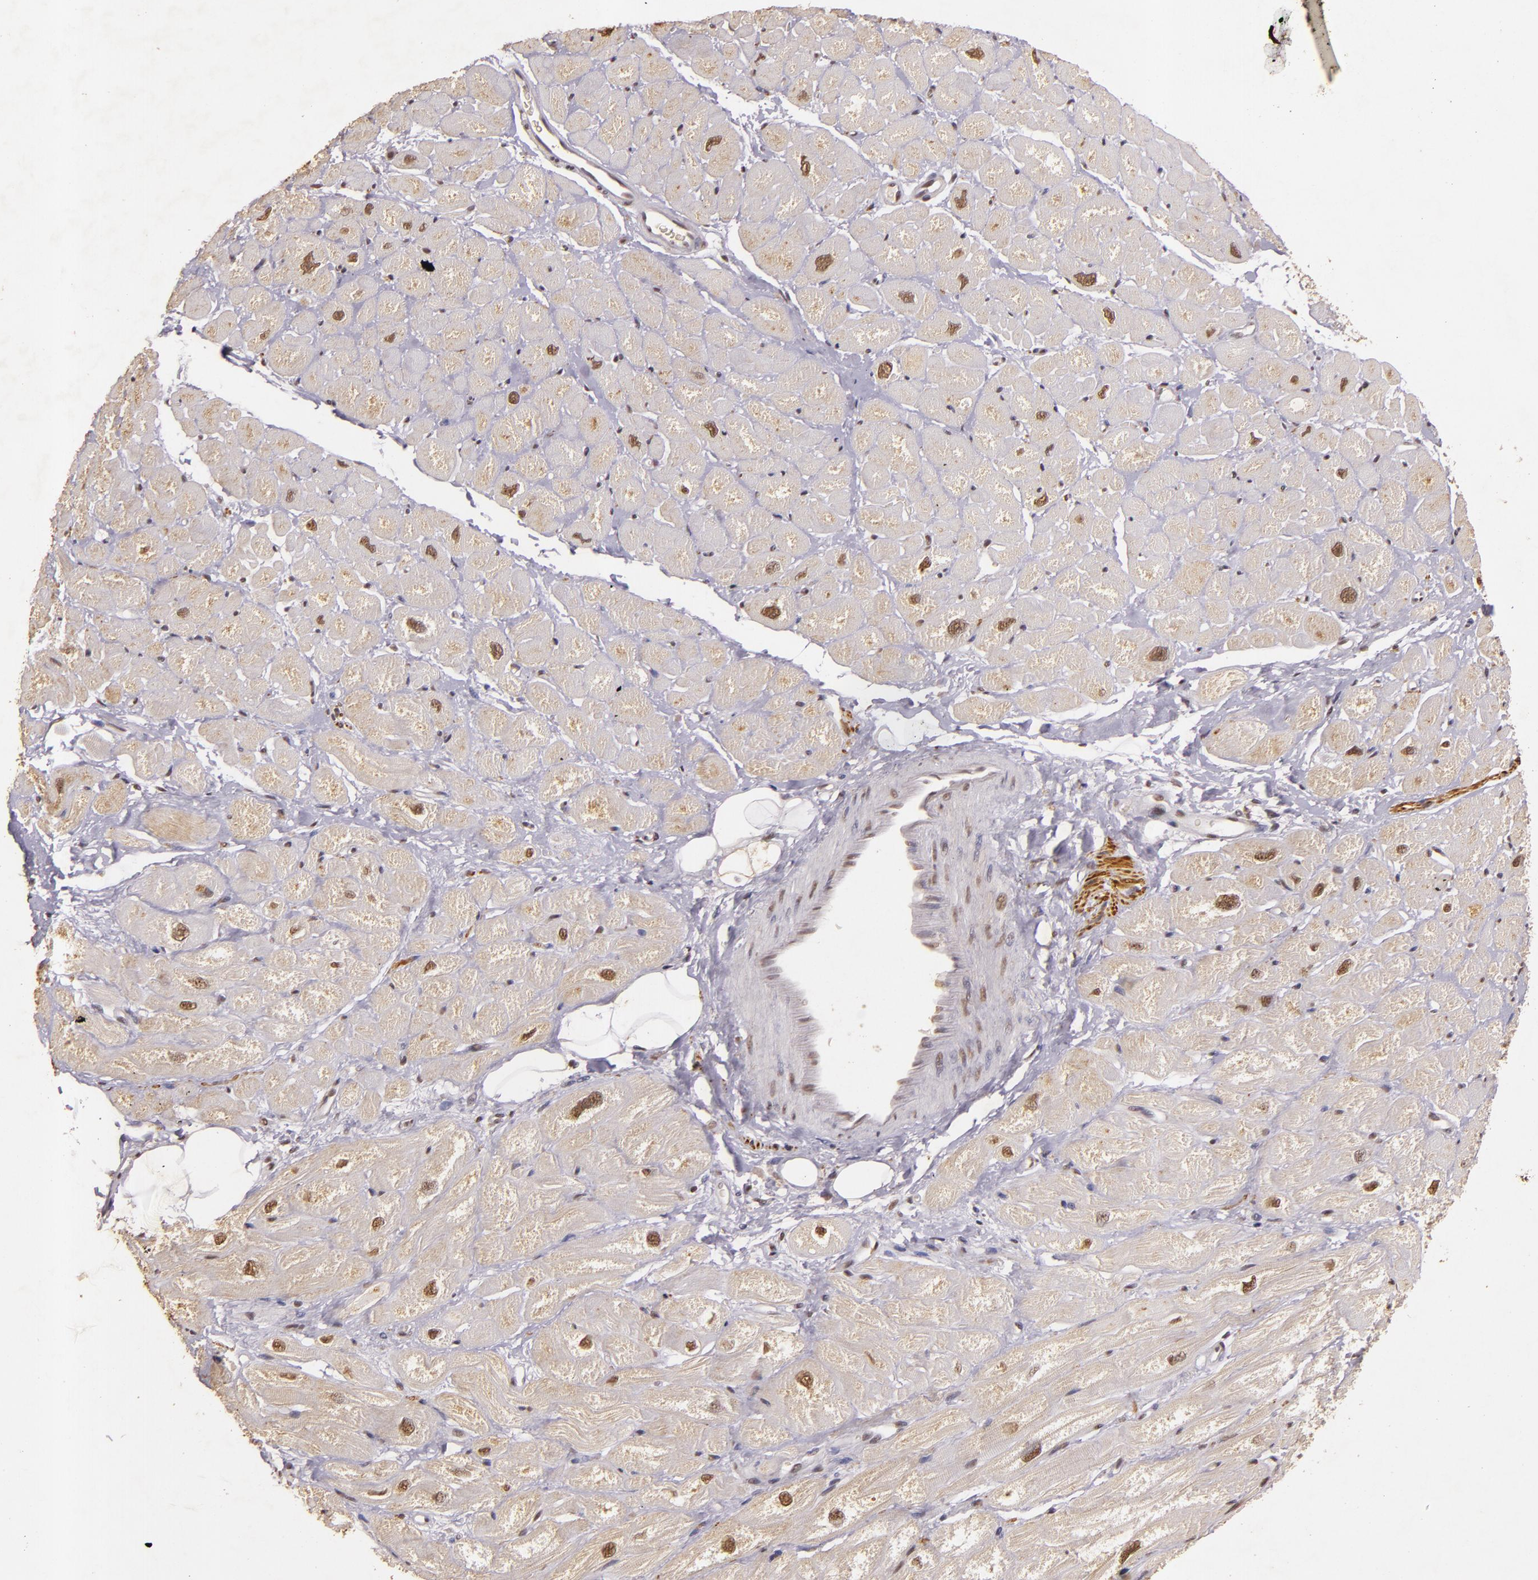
{"staining": {"intensity": "moderate", "quantity": ">75%", "location": "nuclear"}, "tissue": "heart muscle", "cell_type": "Cardiomyocytes", "image_type": "normal", "snomed": [{"axis": "morphology", "description": "Normal tissue, NOS"}, {"axis": "topography", "description": "Heart"}], "caption": "Immunohistochemistry (IHC) of normal human heart muscle exhibits medium levels of moderate nuclear staining in about >75% of cardiomyocytes. (DAB (3,3'-diaminobenzidine) = brown stain, brightfield microscopy at high magnification).", "gene": "CBX3", "patient": {"sex": "male", "age": 49}}